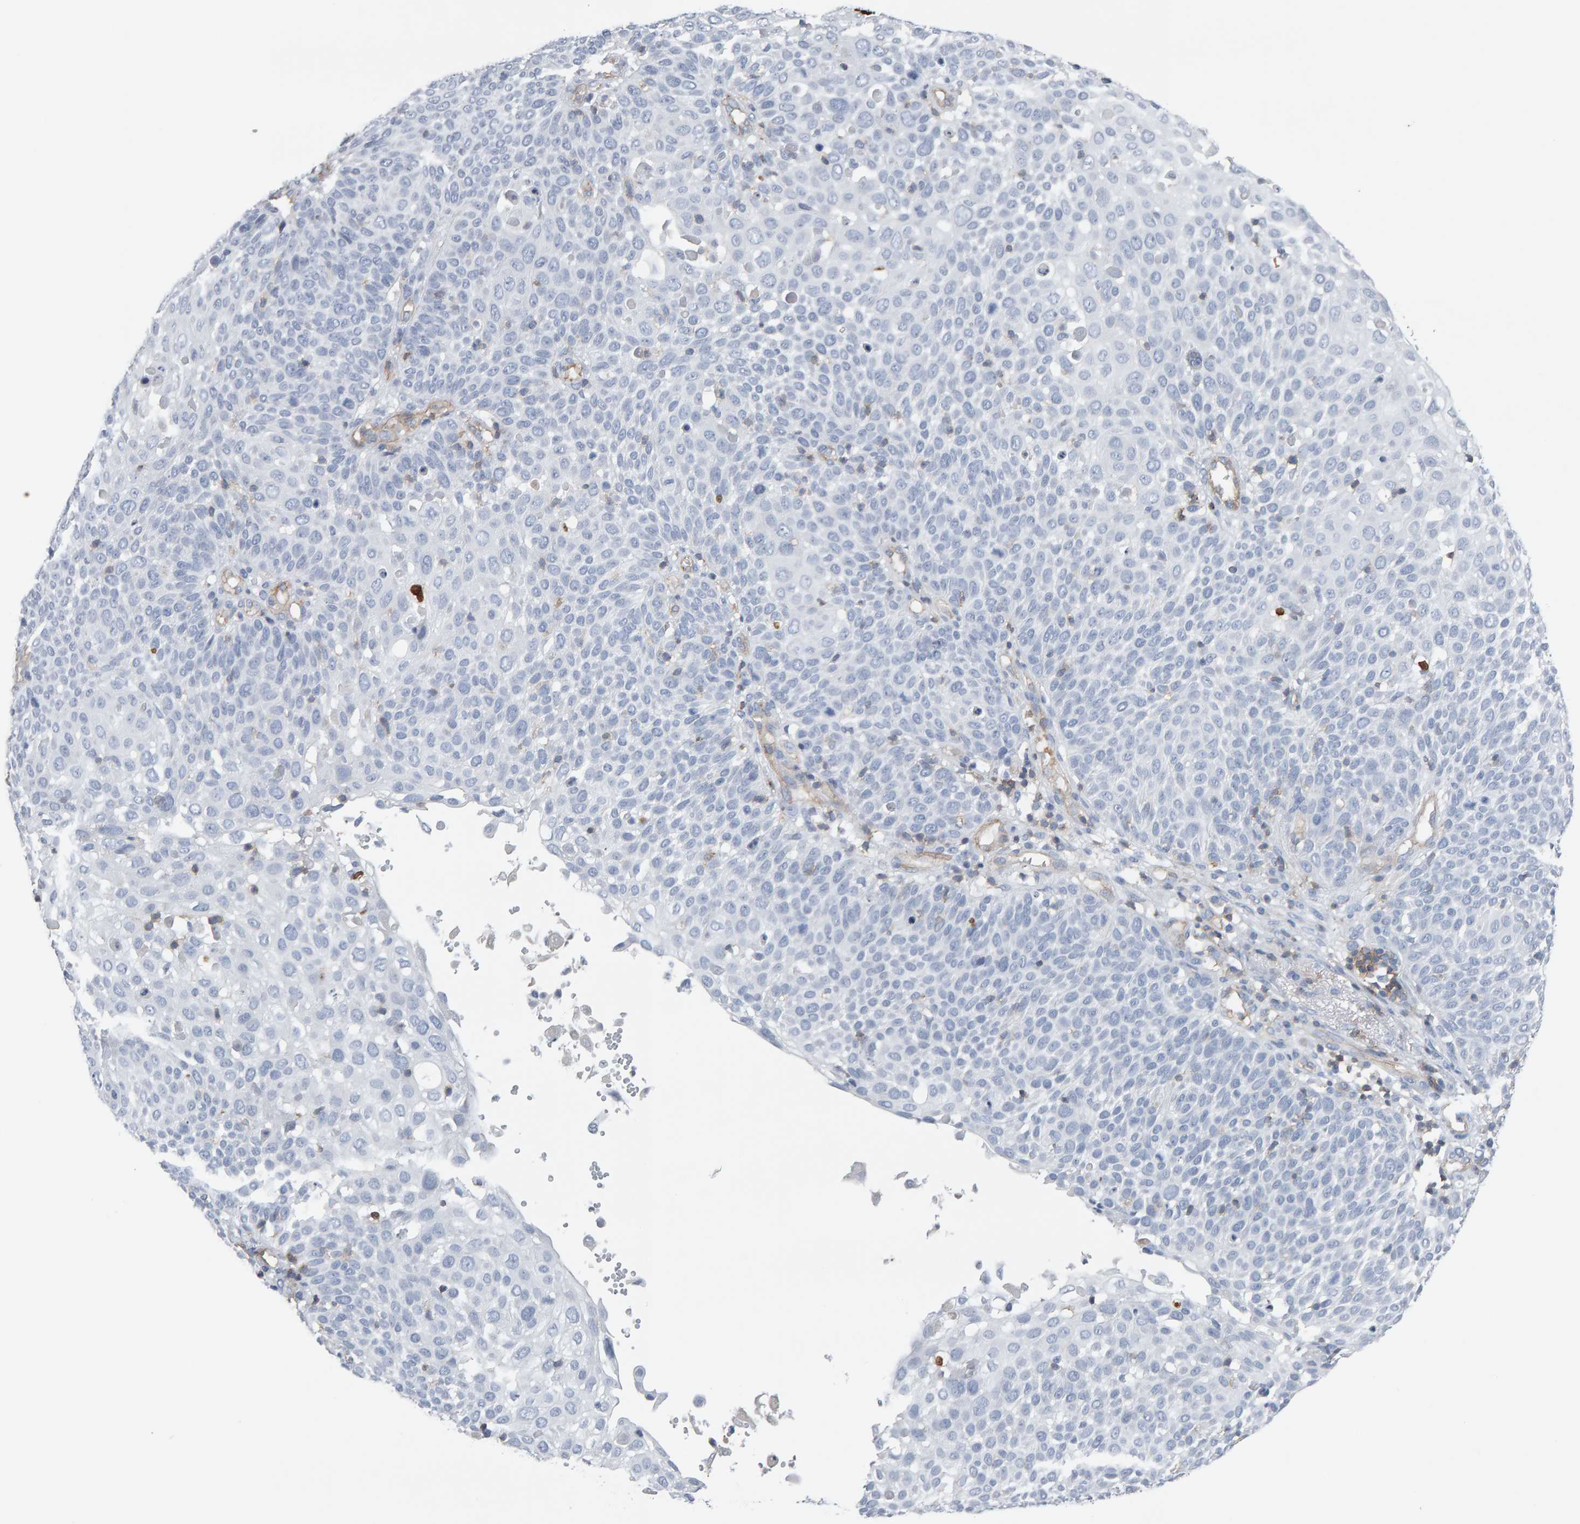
{"staining": {"intensity": "negative", "quantity": "none", "location": "none"}, "tissue": "cervical cancer", "cell_type": "Tumor cells", "image_type": "cancer", "snomed": [{"axis": "morphology", "description": "Squamous cell carcinoma, NOS"}, {"axis": "topography", "description": "Cervix"}], "caption": "Image shows no protein staining in tumor cells of squamous cell carcinoma (cervical) tissue. (DAB (3,3'-diaminobenzidine) immunohistochemistry (IHC), high magnification).", "gene": "FYN", "patient": {"sex": "female", "age": 74}}